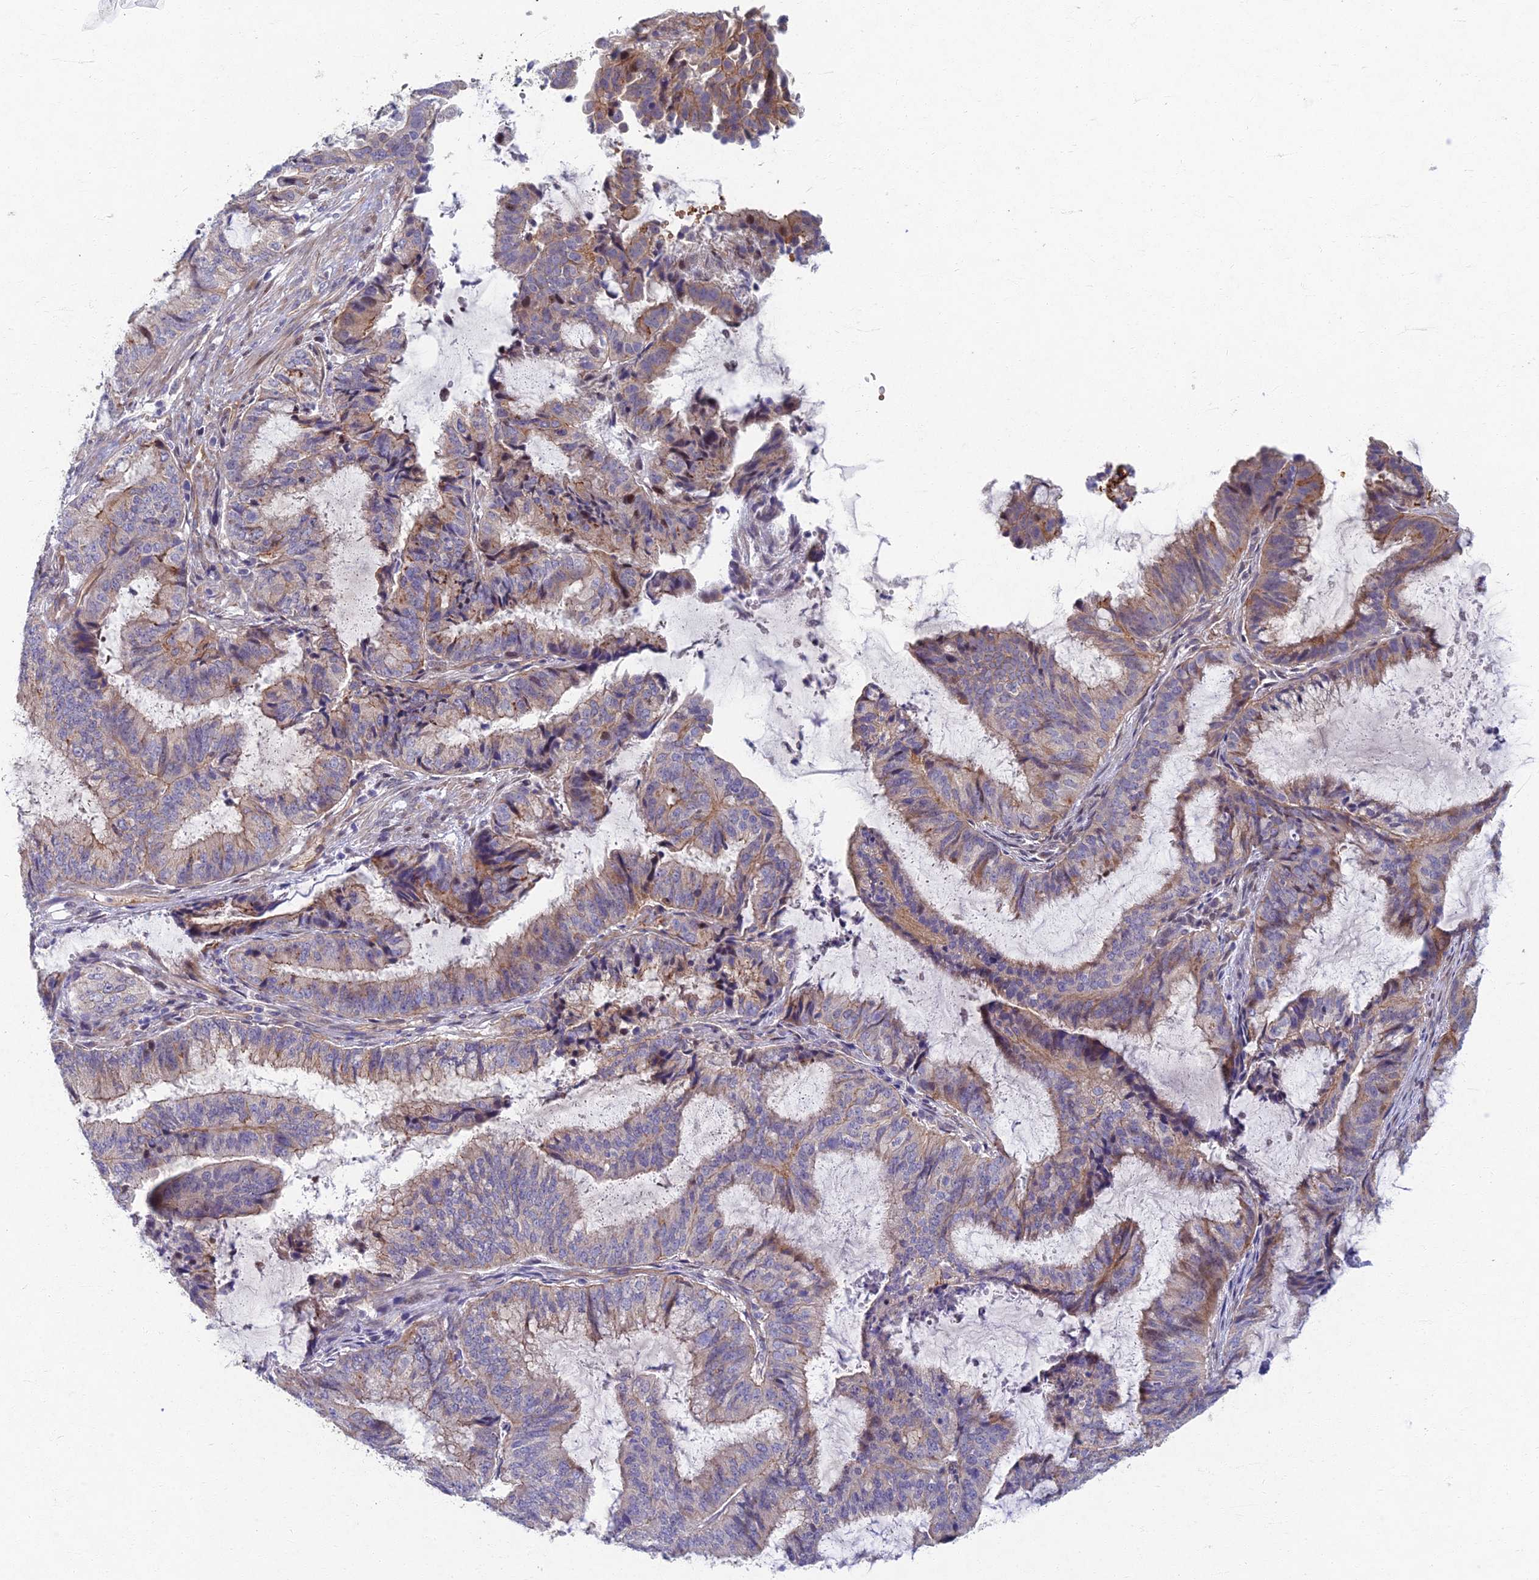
{"staining": {"intensity": "weak", "quantity": "<25%", "location": "cytoplasmic/membranous"}, "tissue": "endometrial cancer", "cell_type": "Tumor cells", "image_type": "cancer", "snomed": [{"axis": "morphology", "description": "Adenocarcinoma, NOS"}, {"axis": "topography", "description": "Endometrium"}], "caption": "An immunohistochemistry (IHC) micrograph of endometrial adenocarcinoma is shown. There is no staining in tumor cells of endometrial adenocarcinoma.", "gene": "RHBDL2", "patient": {"sex": "female", "age": 51}}